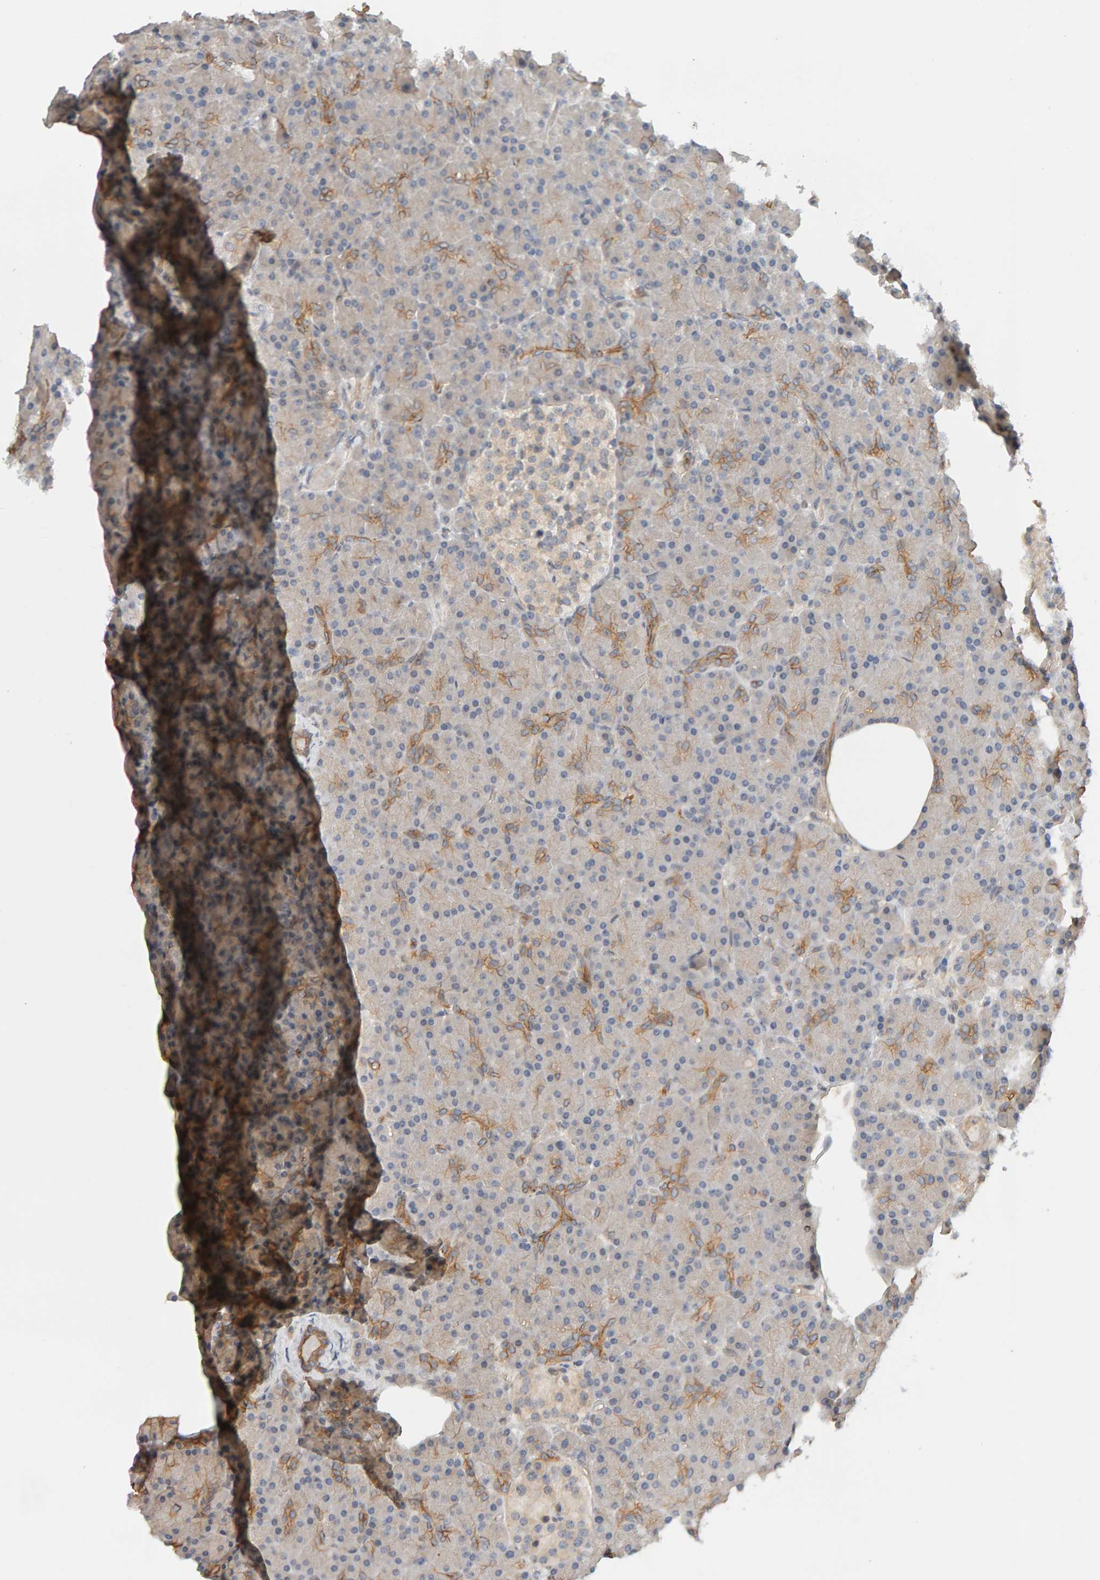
{"staining": {"intensity": "weak", "quantity": "<25%", "location": "cytoplasmic/membranous"}, "tissue": "pancreas", "cell_type": "Exocrine glandular cells", "image_type": "normal", "snomed": [{"axis": "morphology", "description": "Normal tissue, NOS"}, {"axis": "topography", "description": "Pancreas"}], "caption": "The image demonstrates no staining of exocrine glandular cells in normal pancreas.", "gene": "PPP1R16A", "patient": {"sex": "female", "age": 43}}